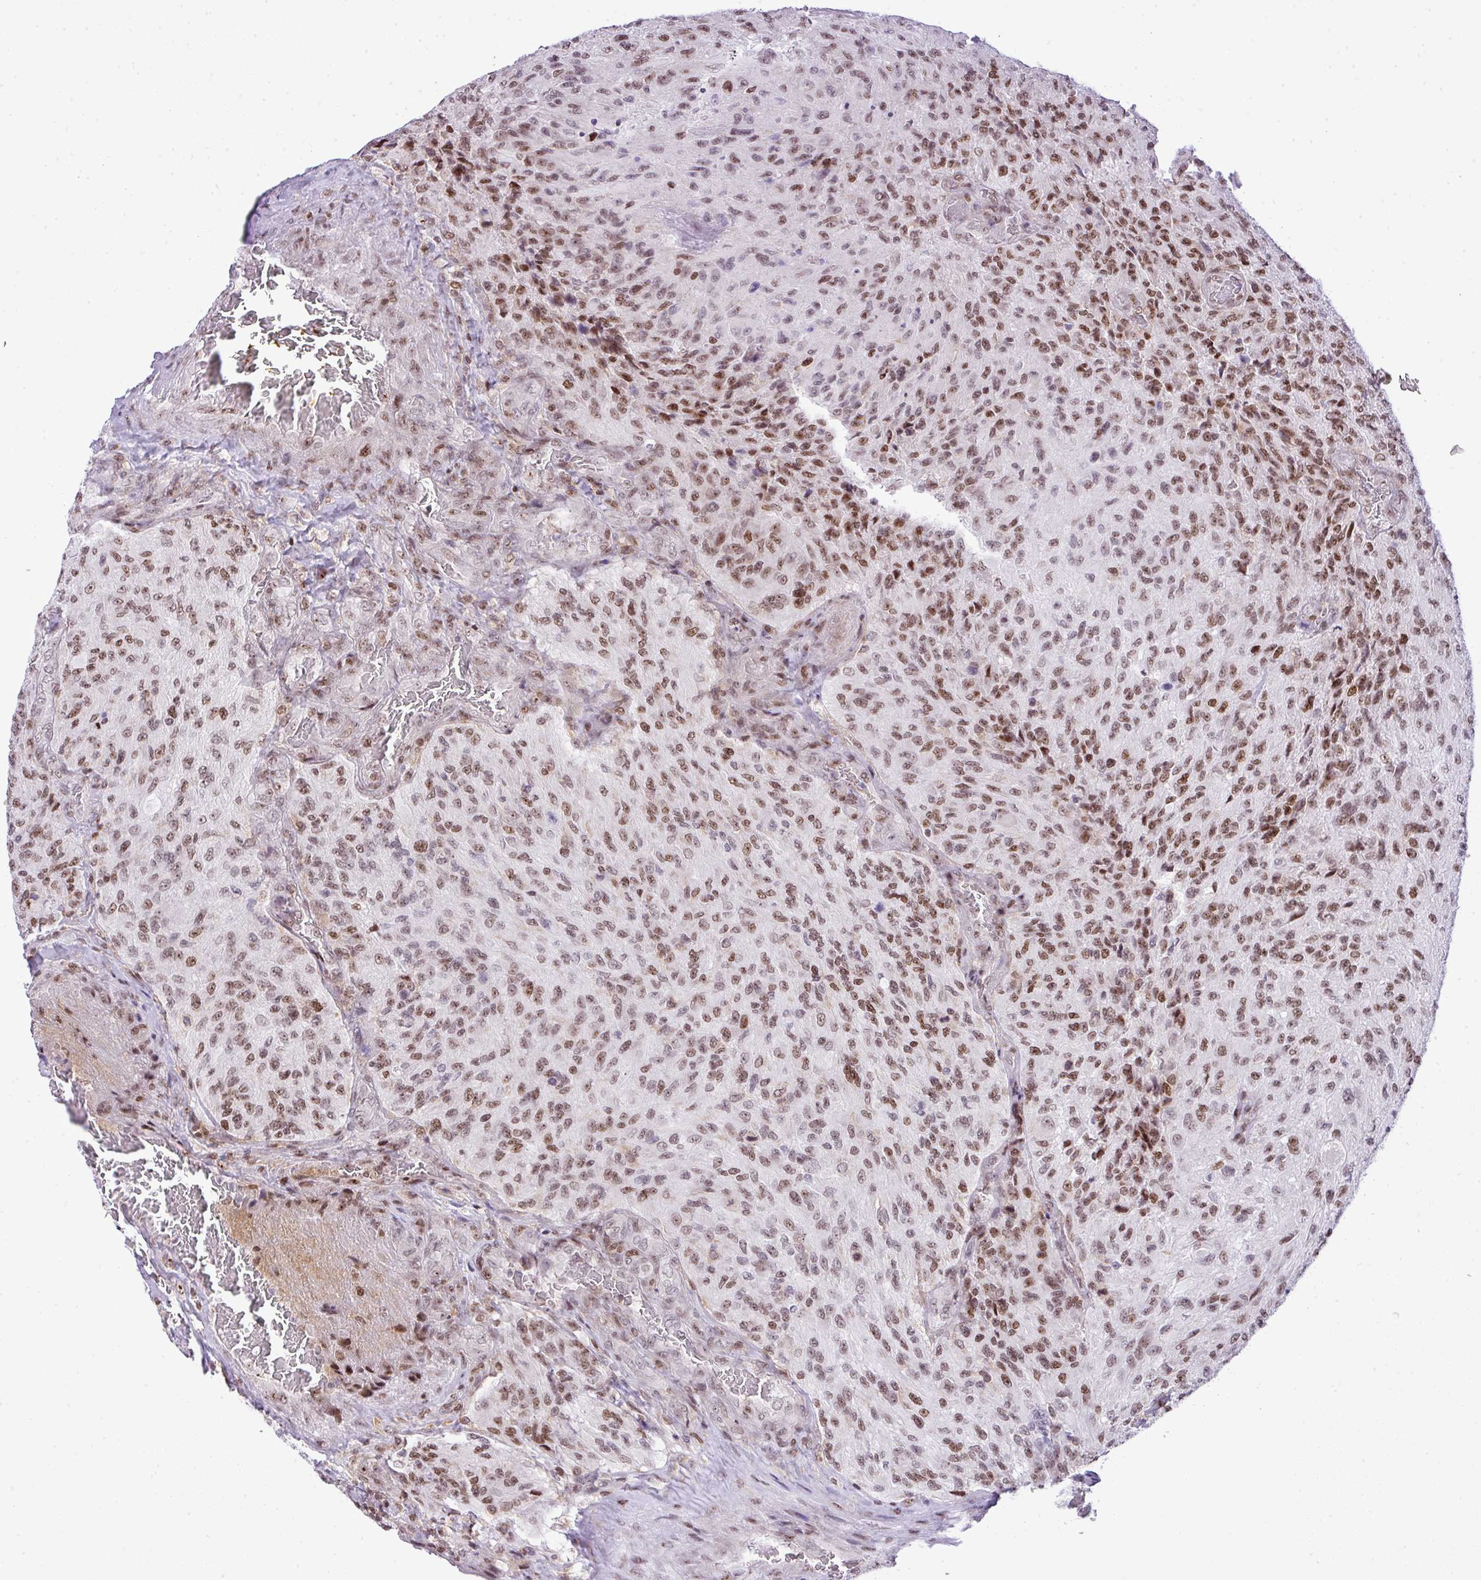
{"staining": {"intensity": "moderate", "quantity": ">75%", "location": "nuclear"}, "tissue": "glioma", "cell_type": "Tumor cells", "image_type": "cancer", "snomed": [{"axis": "morphology", "description": "Normal tissue, NOS"}, {"axis": "morphology", "description": "Glioma, malignant, High grade"}, {"axis": "topography", "description": "Cerebral cortex"}], "caption": "Protein analysis of glioma tissue demonstrates moderate nuclear staining in about >75% of tumor cells.", "gene": "CCDC137", "patient": {"sex": "male", "age": 56}}